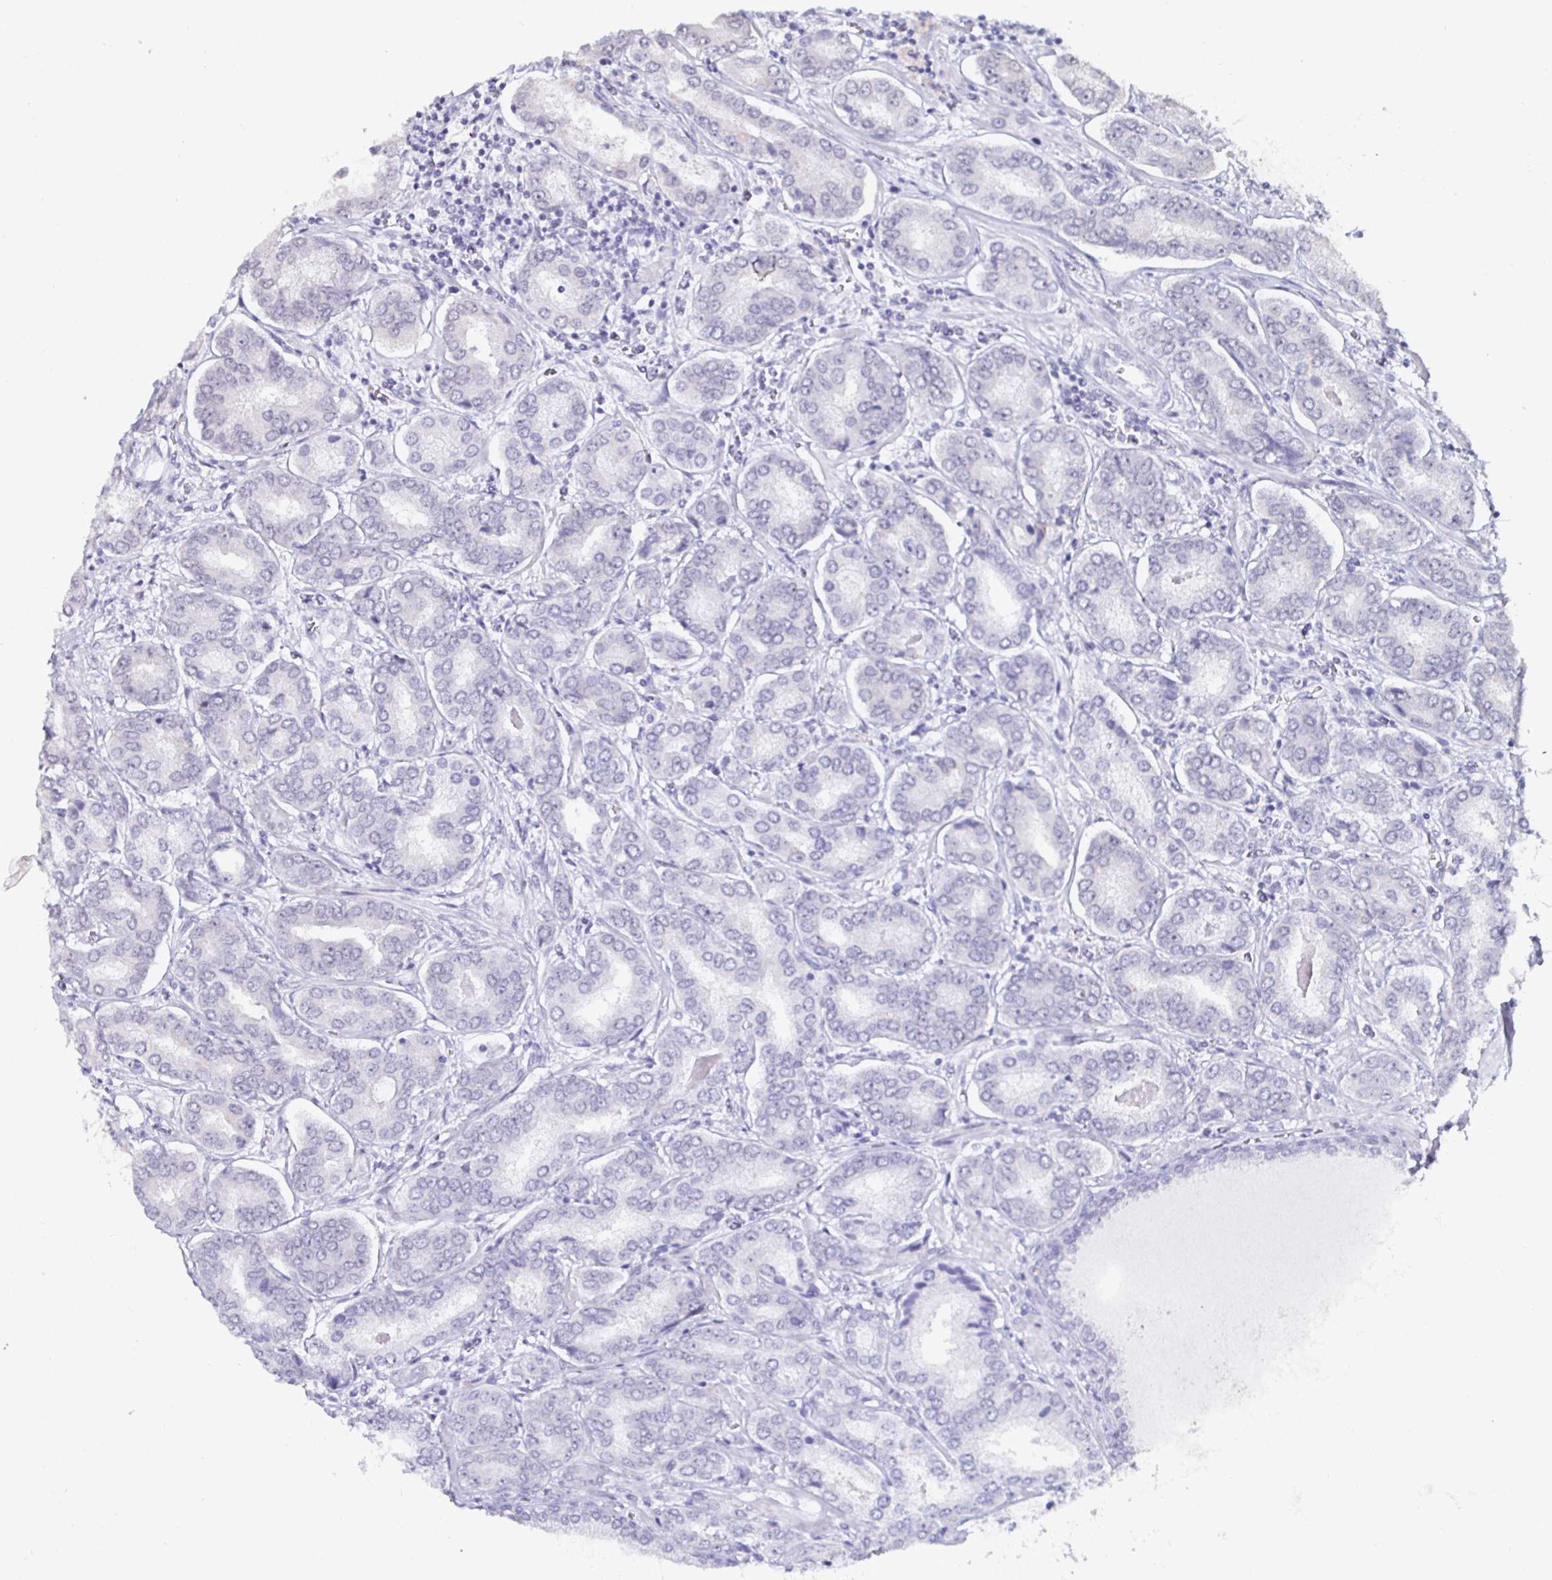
{"staining": {"intensity": "negative", "quantity": "none", "location": "none"}, "tissue": "prostate cancer", "cell_type": "Tumor cells", "image_type": "cancer", "snomed": [{"axis": "morphology", "description": "Adenocarcinoma, High grade"}, {"axis": "topography", "description": "Prostate"}], "caption": "This is an IHC image of human prostate cancer (high-grade adenocarcinoma). There is no staining in tumor cells.", "gene": "DDX39B", "patient": {"sex": "male", "age": 72}}